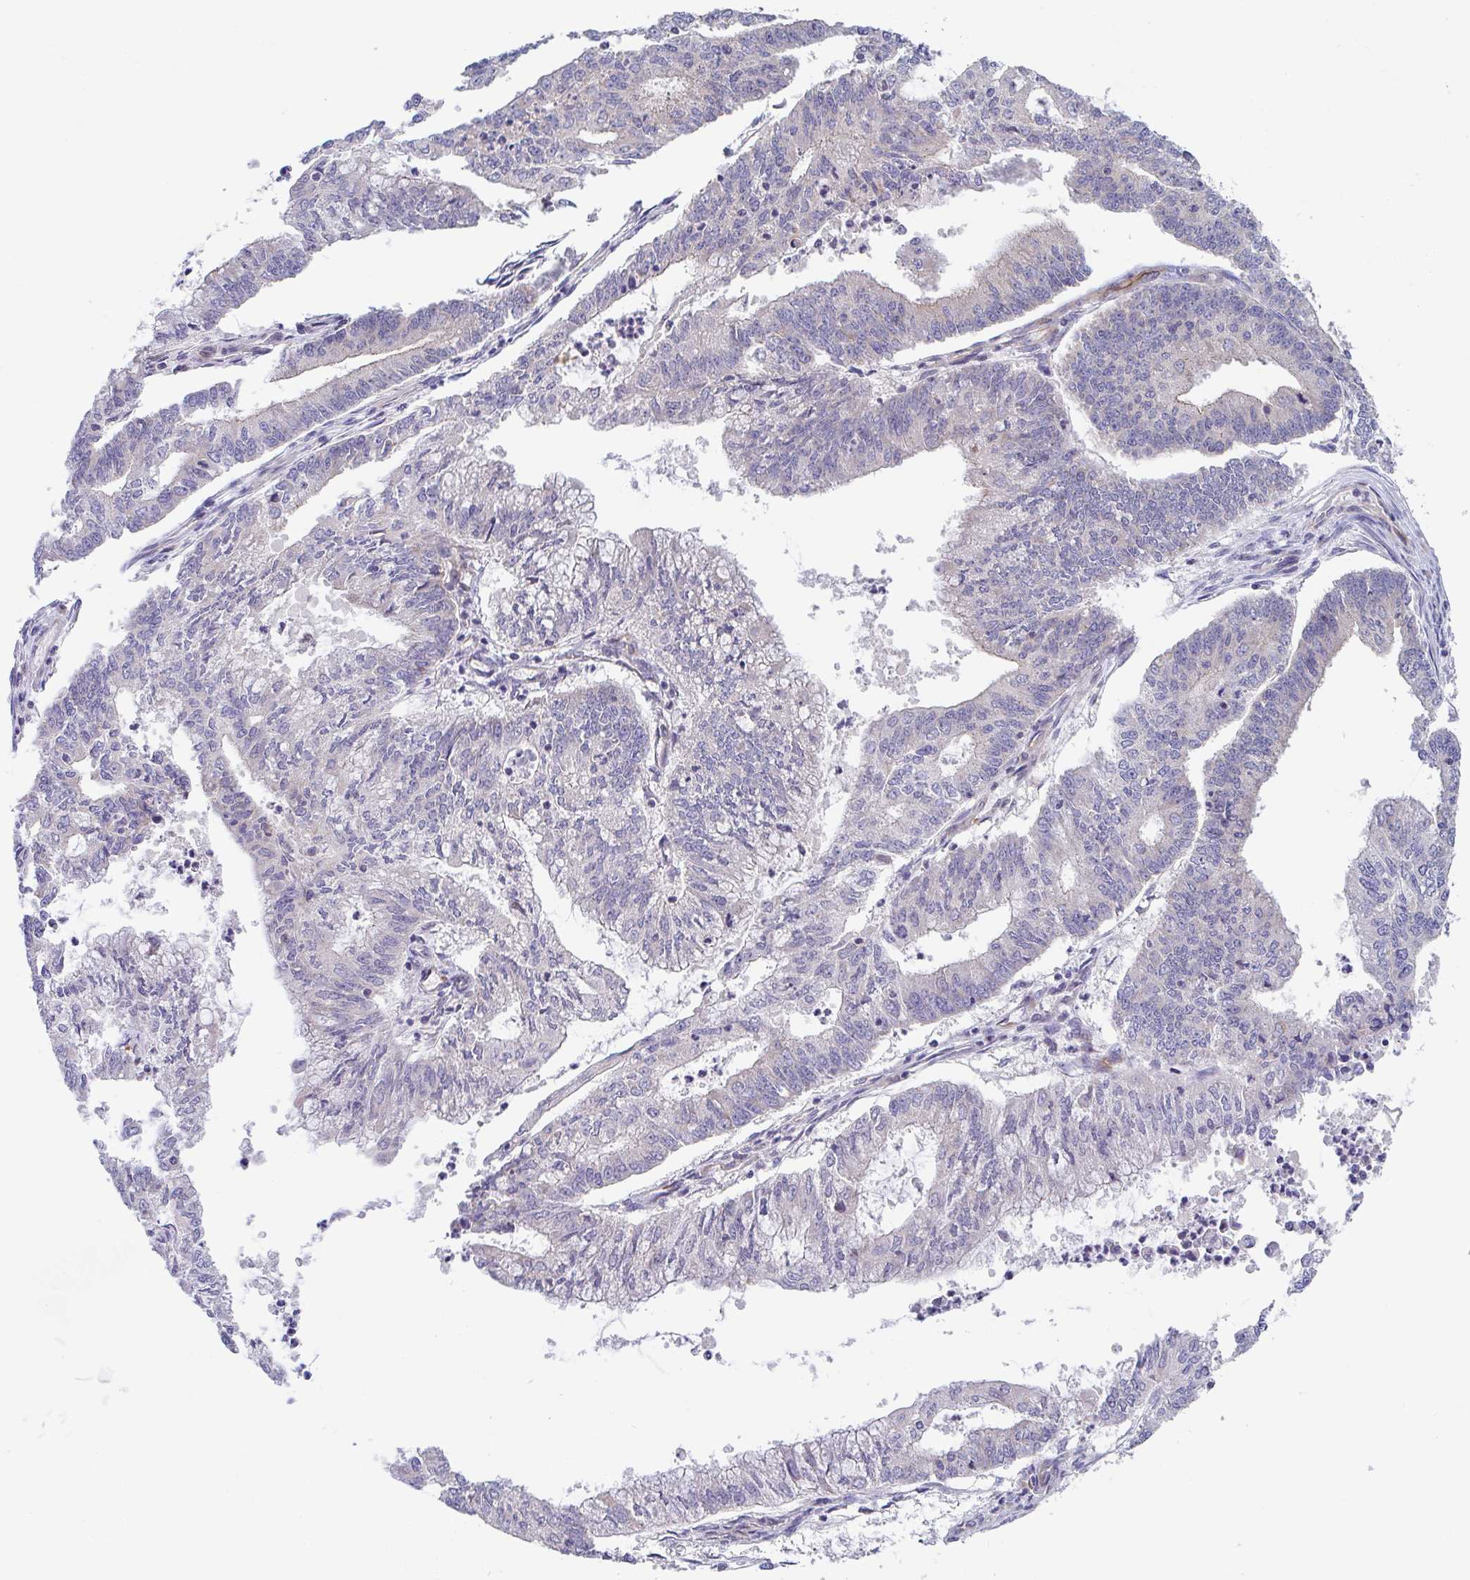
{"staining": {"intensity": "negative", "quantity": "none", "location": "none"}, "tissue": "endometrial cancer", "cell_type": "Tumor cells", "image_type": "cancer", "snomed": [{"axis": "morphology", "description": "Adenocarcinoma, NOS"}, {"axis": "topography", "description": "Endometrium"}], "caption": "Tumor cells are negative for protein expression in human endometrial cancer.", "gene": "EIF1AD", "patient": {"sex": "female", "age": 61}}